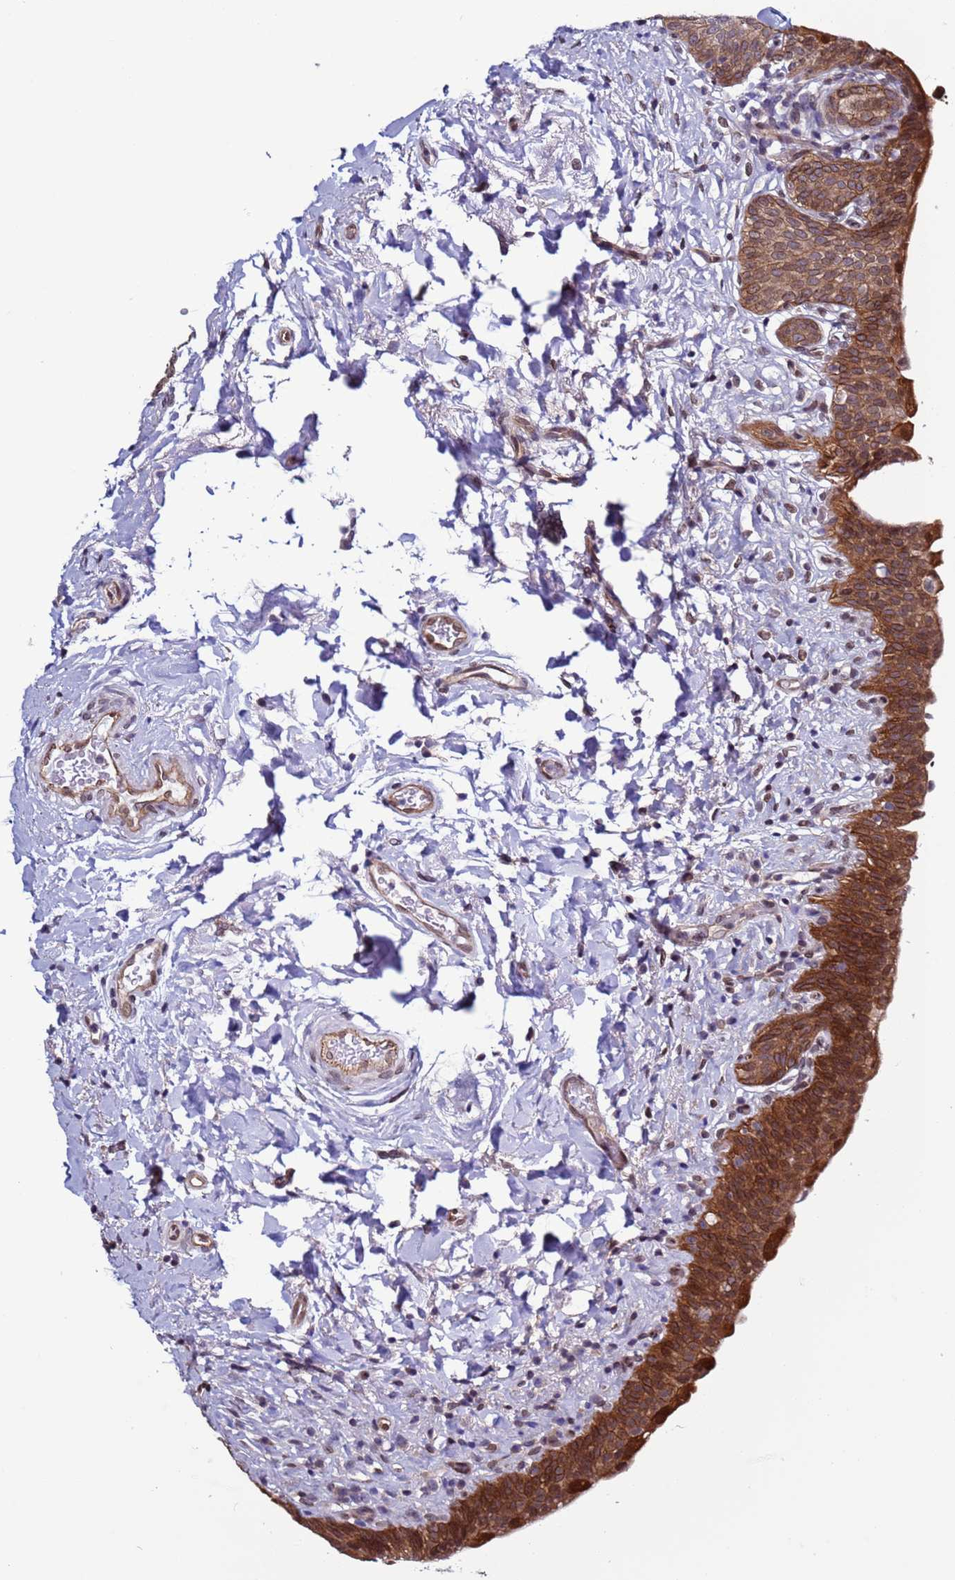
{"staining": {"intensity": "strong", "quantity": ">75%", "location": "cytoplasmic/membranous"}, "tissue": "urinary bladder", "cell_type": "Urothelial cells", "image_type": "normal", "snomed": [{"axis": "morphology", "description": "Normal tissue, NOS"}, {"axis": "topography", "description": "Urinary bladder"}], "caption": "This histopathology image exhibits IHC staining of benign human urinary bladder, with high strong cytoplasmic/membranous staining in approximately >75% of urothelial cells.", "gene": "TRIM37", "patient": {"sex": "male", "age": 83}}